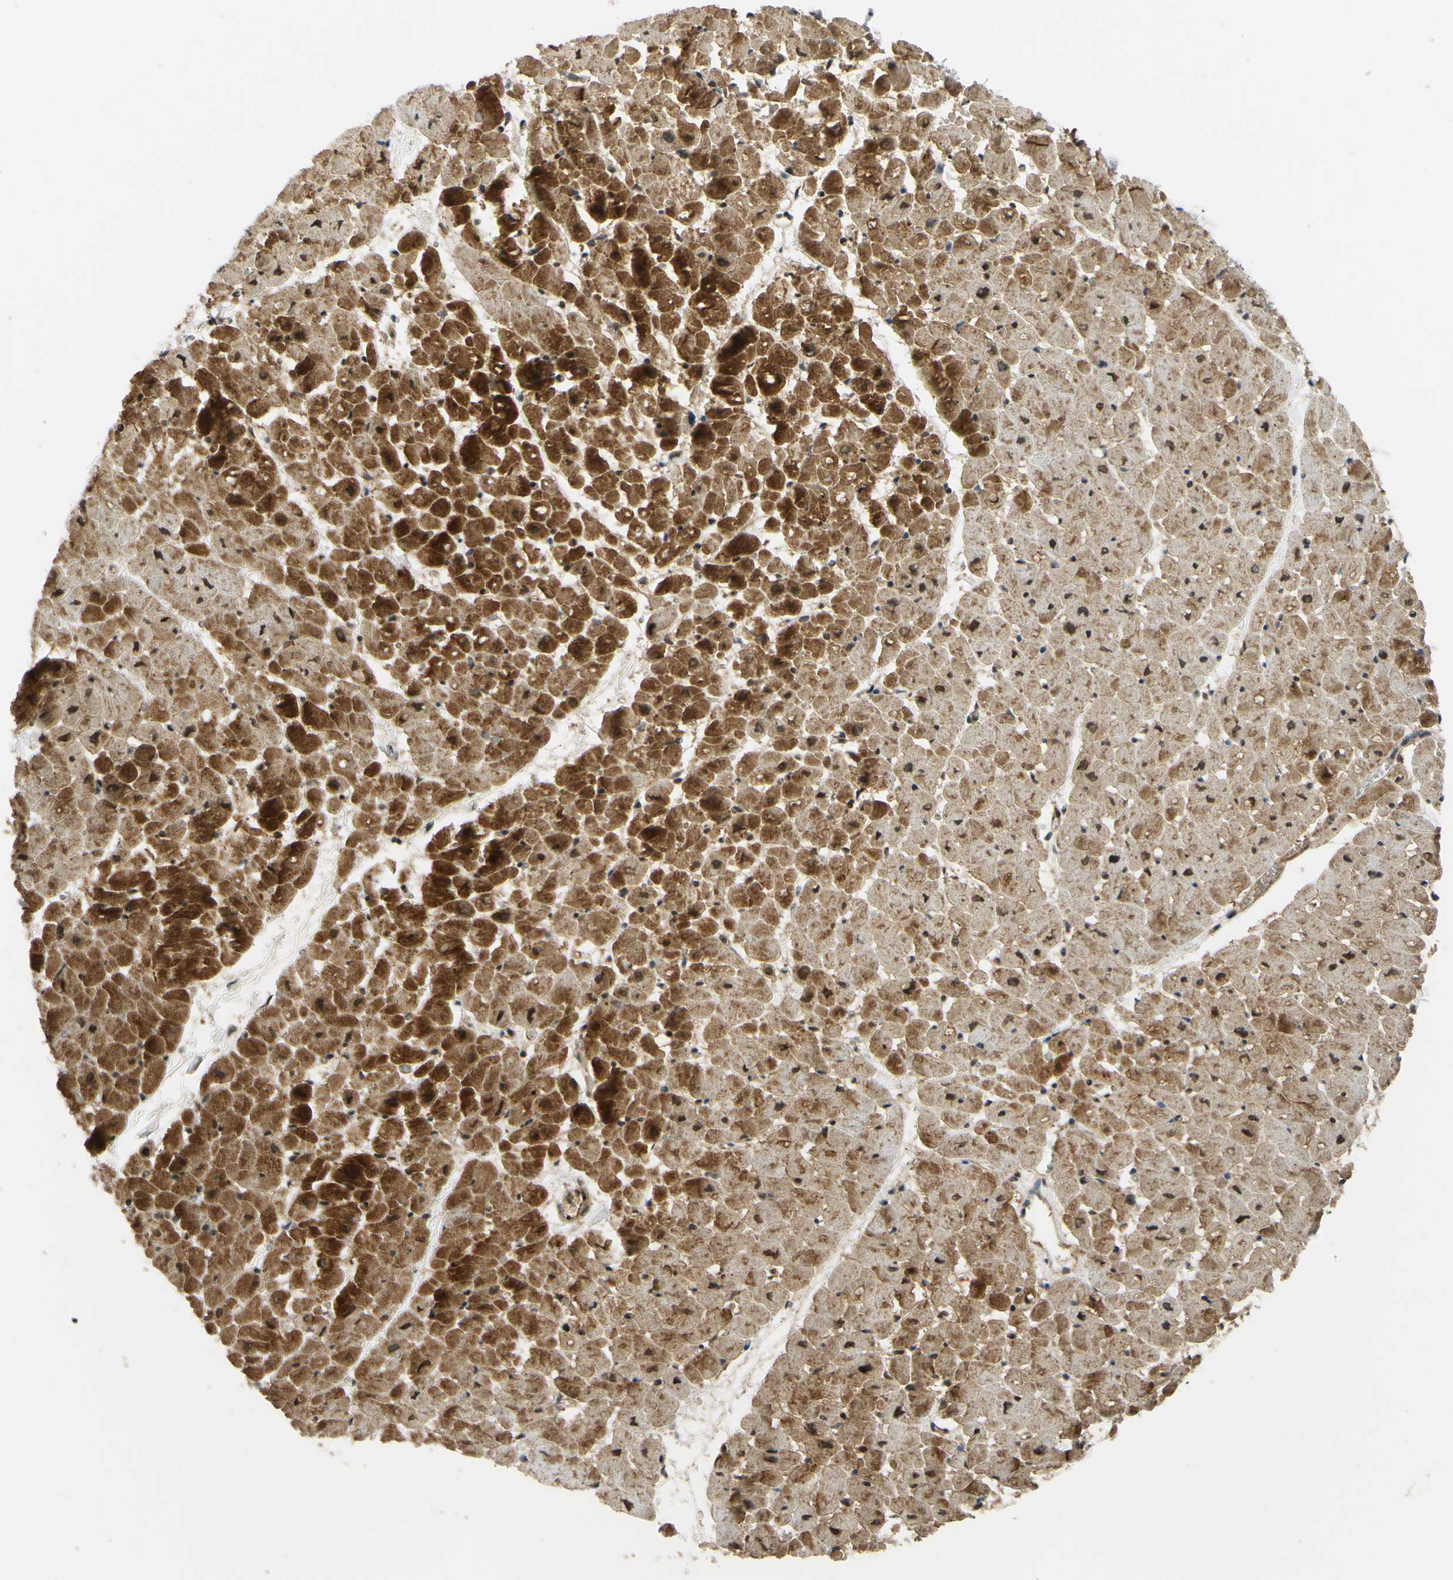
{"staining": {"intensity": "strong", "quantity": ">75%", "location": "cytoplasmic/membranous"}, "tissue": "heart muscle", "cell_type": "Cardiomyocytes", "image_type": "normal", "snomed": [{"axis": "morphology", "description": "Normal tissue, NOS"}, {"axis": "topography", "description": "Heart"}], "caption": "Cardiomyocytes display high levels of strong cytoplasmic/membranous staining in about >75% of cells in benign heart muscle.", "gene": "ABCC8", "patient": {"sex": "male", "age": 45}}